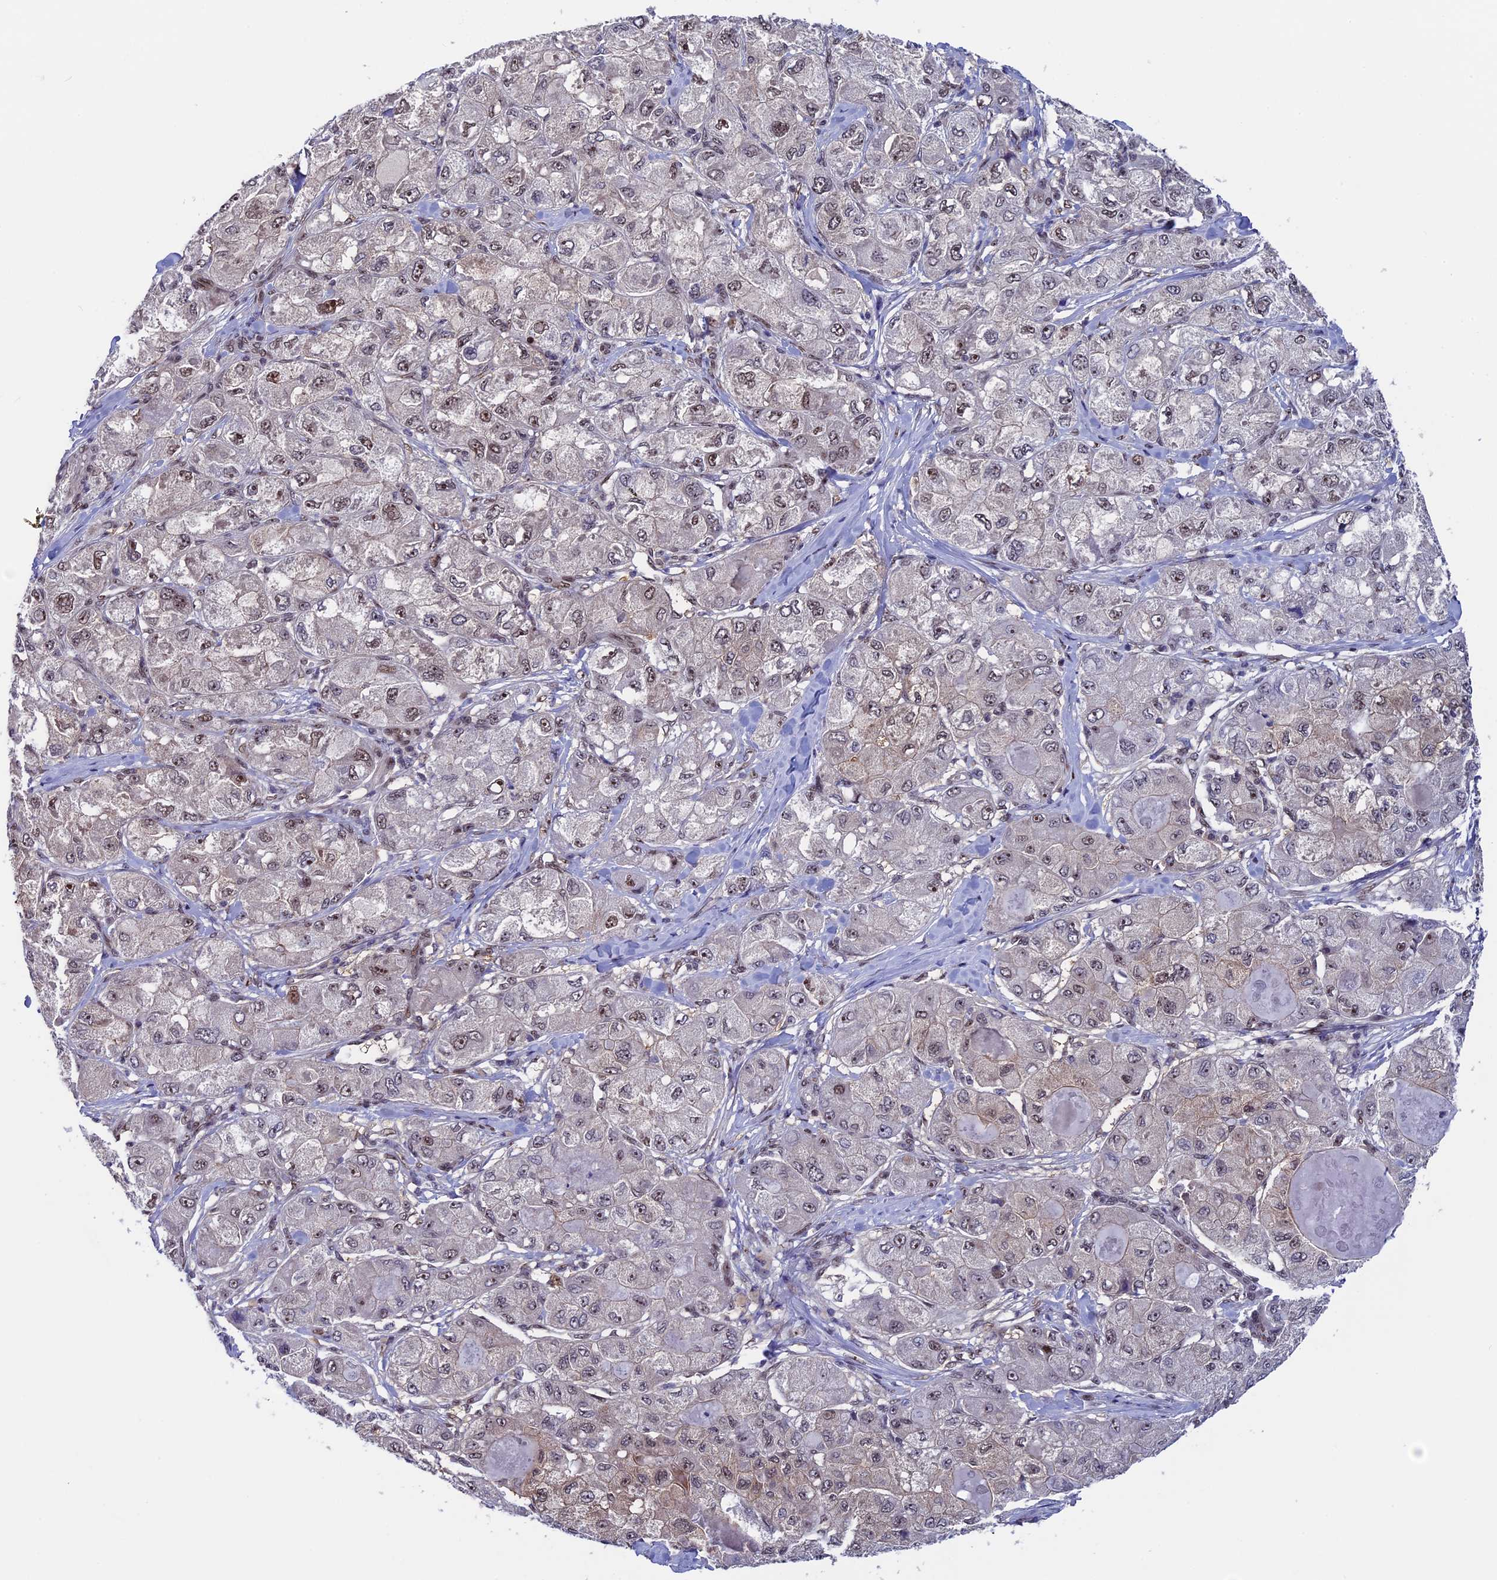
{"staining": {"intensity": "weak", "quantity": "25%-75%", "location": "nuclear"}, "tissue": "liver cancer", "cell_type": "Tumor cells", "image_type": "cancer", "snomed": [{"axis": "morphology", "description": "Carcinoma, Hepatocellular, NOS"}, {"axis": "topography", "description": "Liver"}], "caption": "Protein expression analysis of human liver hepatocellular carcinoma reveals weak nuclear positivity in approximately 25%-75% of tumor cells. (DAB IHC with brightfield microscopy, high magnification).", "gene": "CCDC86", "patient": {"sex": "male", "age": 80}}